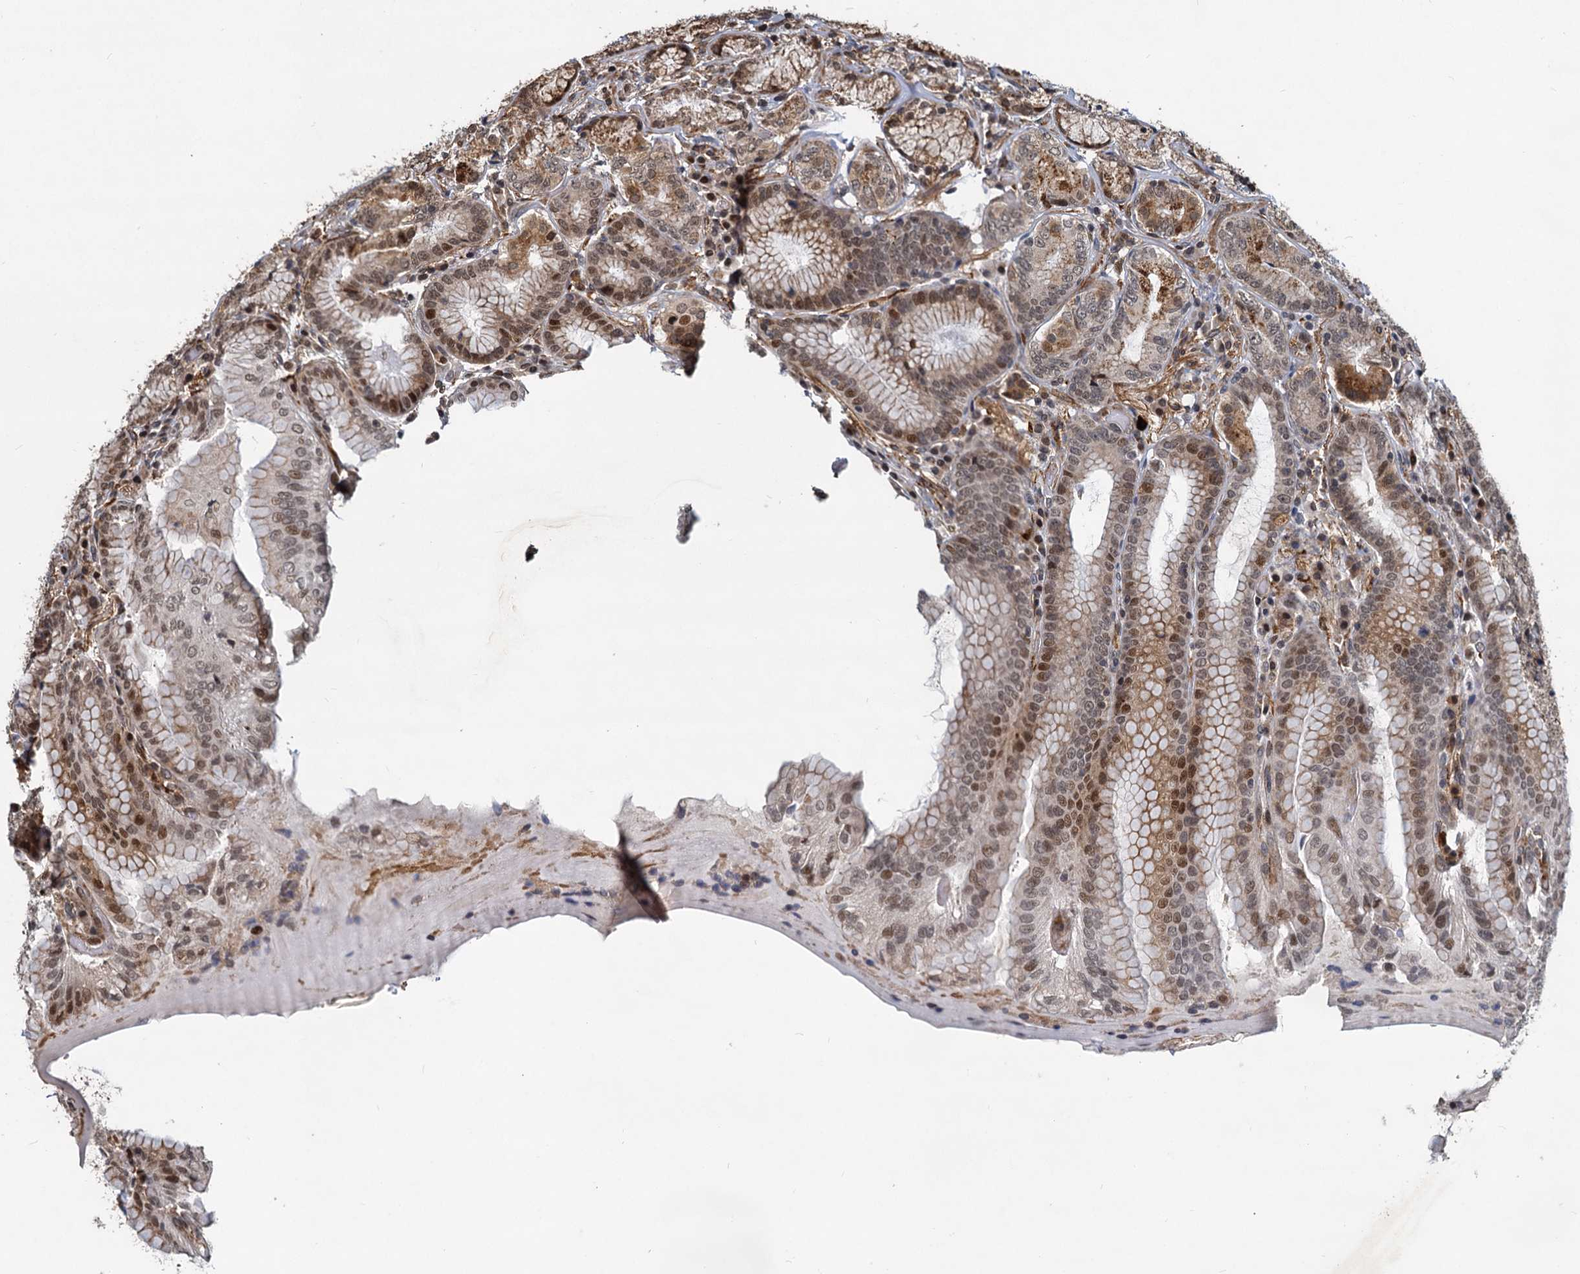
{"staining": {"intensity": "moderate", "quantity": "25%-75%", "location": "nuclear"}, "tissue": "stomach", "cell_type": "Glandular cells", "image_type": "normal", "snomed": [{"axis": "morphology", "description": "Normal tissue, NOS"}, {"axis": "topography", "description": "Stomach, upper"}, {"axis": "topography", "description": "Stomach, lower"}], "caption": "IHC of unremarkable stomach reveals medium levels of moderate nuclear positivity in about 25%-75% of glandular cells.", "gene": "TRIM23", "patient": {"sex": "female", "age": 76}}